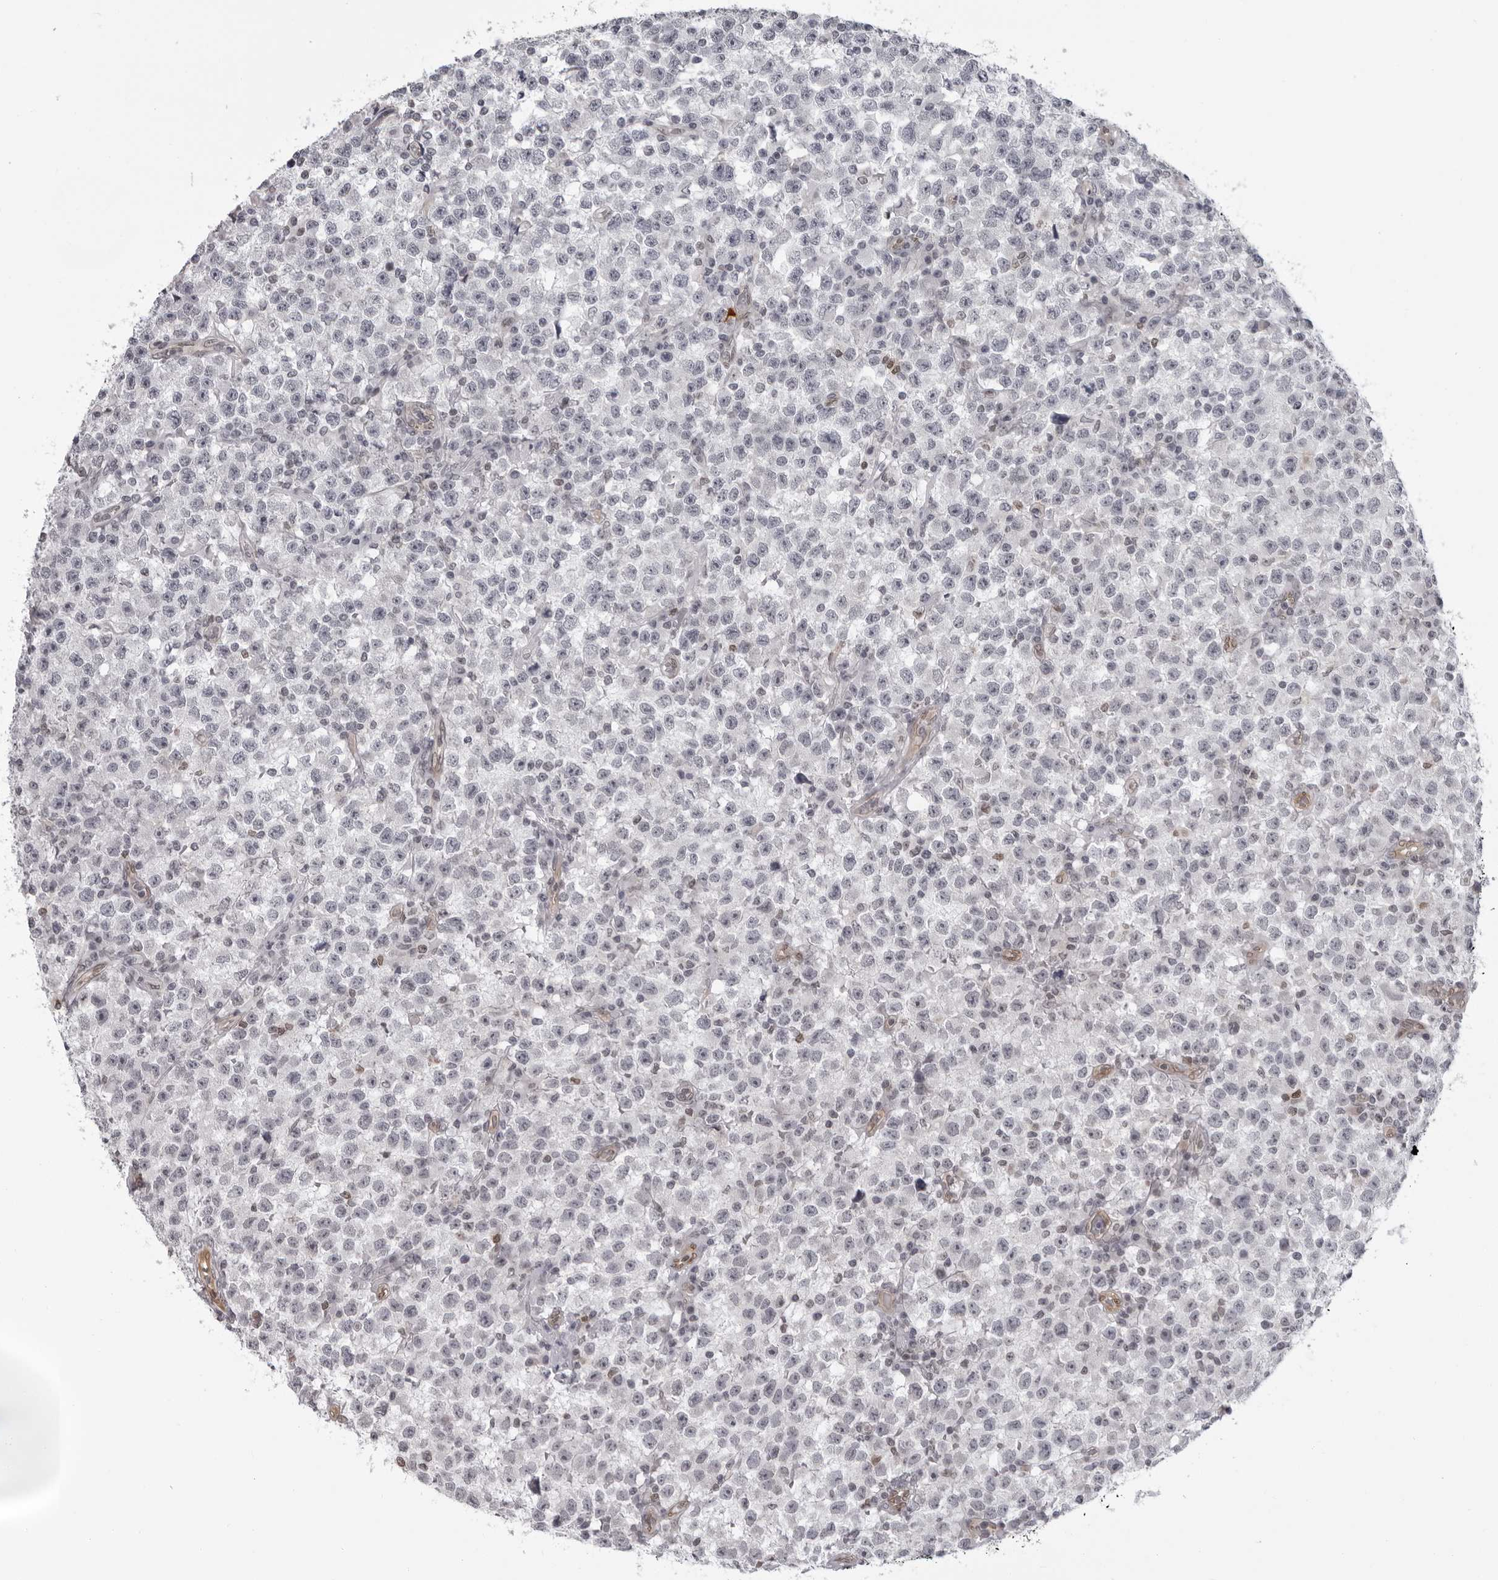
{"staining": {"intensity": "negative", "quantity": "none", "location": "none"}, "tissue": "testis cancer", "cell_type": "Tumor cells", "image_type": "cancer", "snomed": [{"axis": "morphology", "description": "Seminoma, NOS"}, {"axis": "topography", "description": "Testis"}], "caption": "High magnification brightfield microscopy of testis seminoma stained with DAB (3,3'-diaminobenzidine) (brown) and counterstained with hematoxylin (blue): tumor cells show no significant expression.", "gene": "MAPK12", "patient": {"sex": "male", "age": 22}}